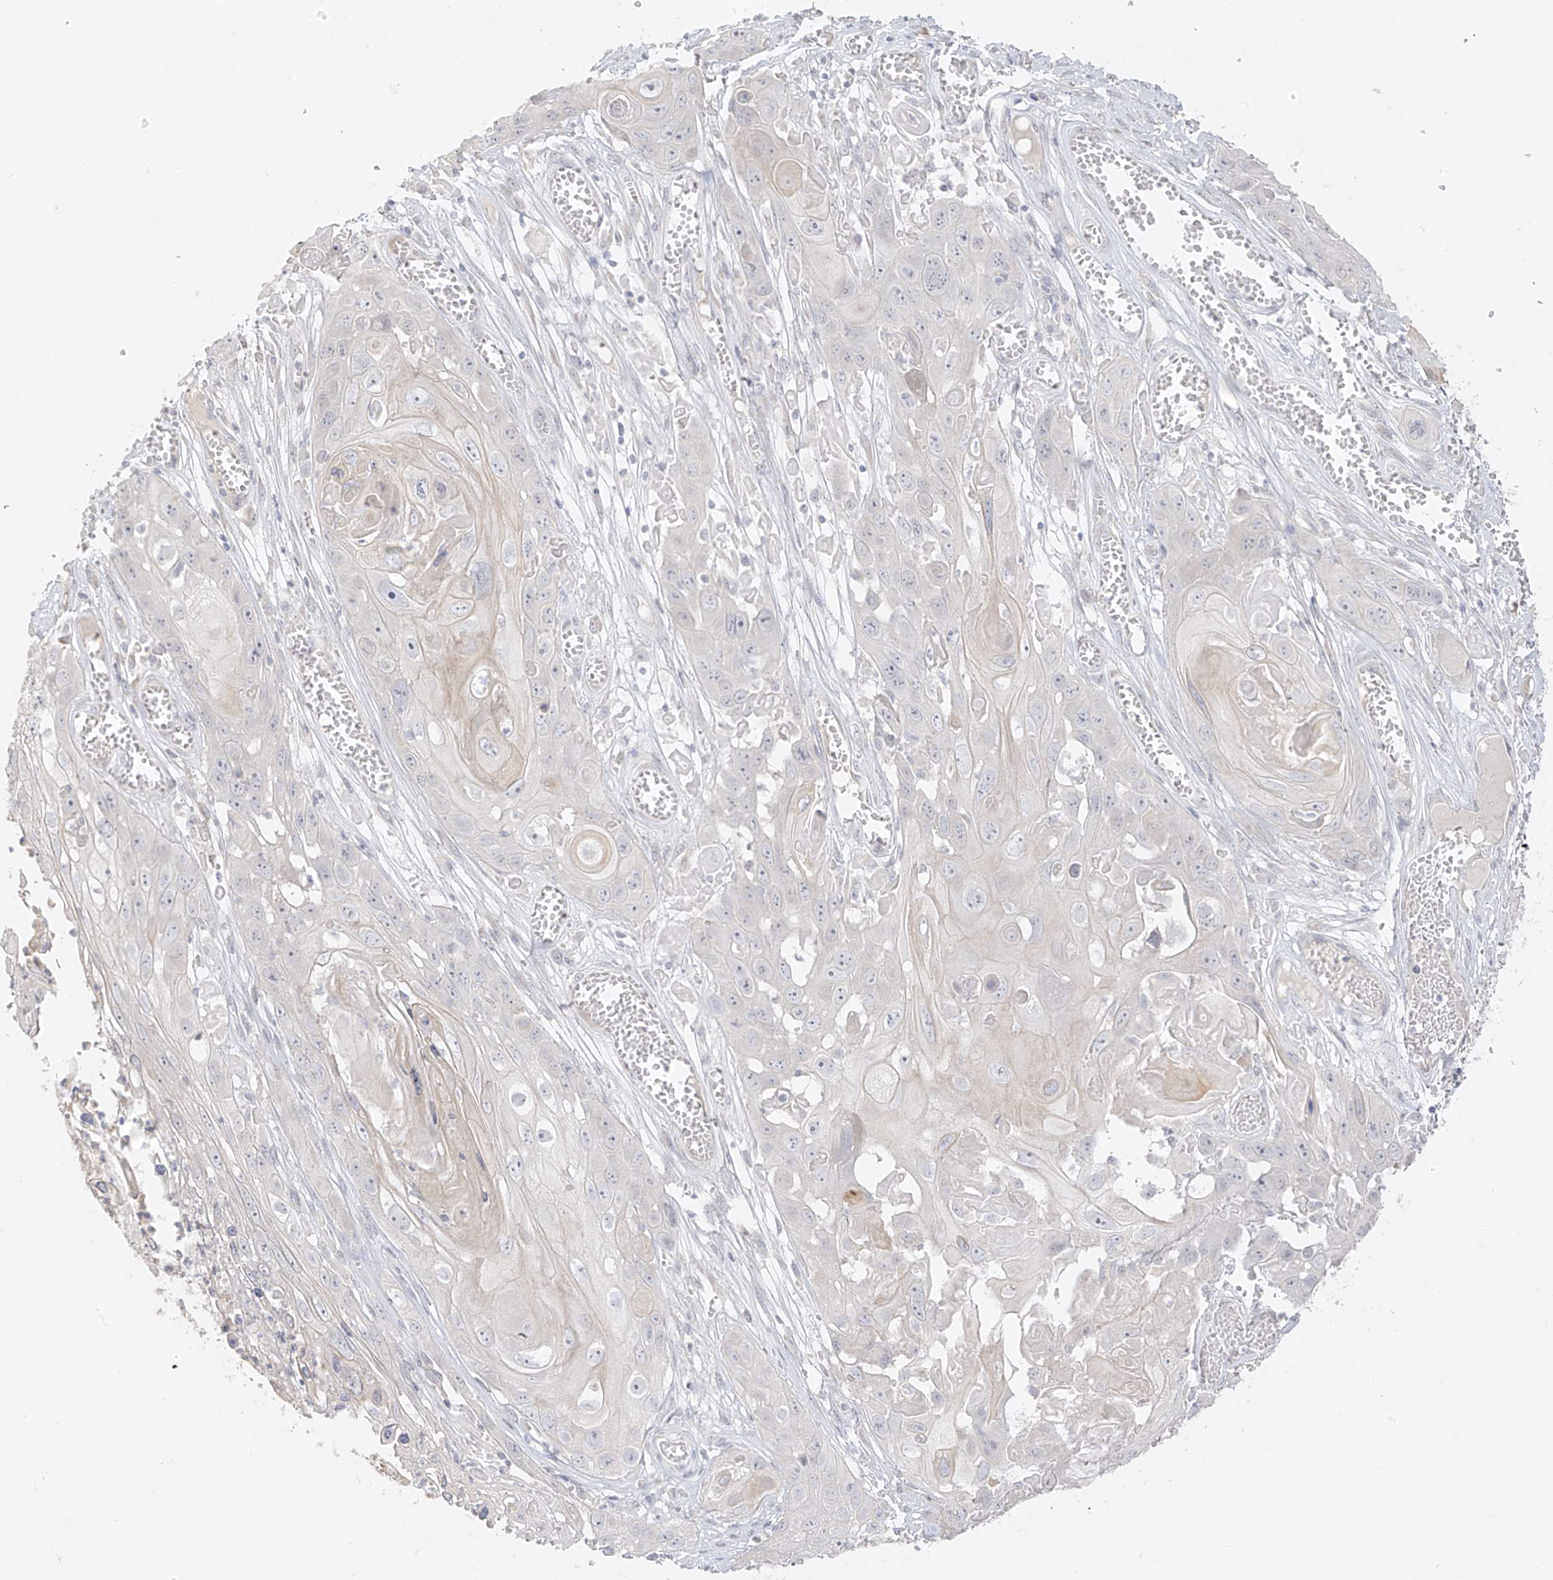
{"staining": {"intensity": "negative", "quantity": "none", "location": "none"}, "tissue": "skin cancer", "cell_type": "Tumor cells", "image_type": "cancer", "snomed": [{"axis": "morphology", "description": "Squamous cell carcinoma, NOS"}, {"axis": "topography", "description": "Skin"}], "caption": "Immunohistochemistry of squamous cell carcinoma (skin) shows no expression in tumor cells.", "gene": "DCDC2", "patient": {"sex": "male", "age": 55}}